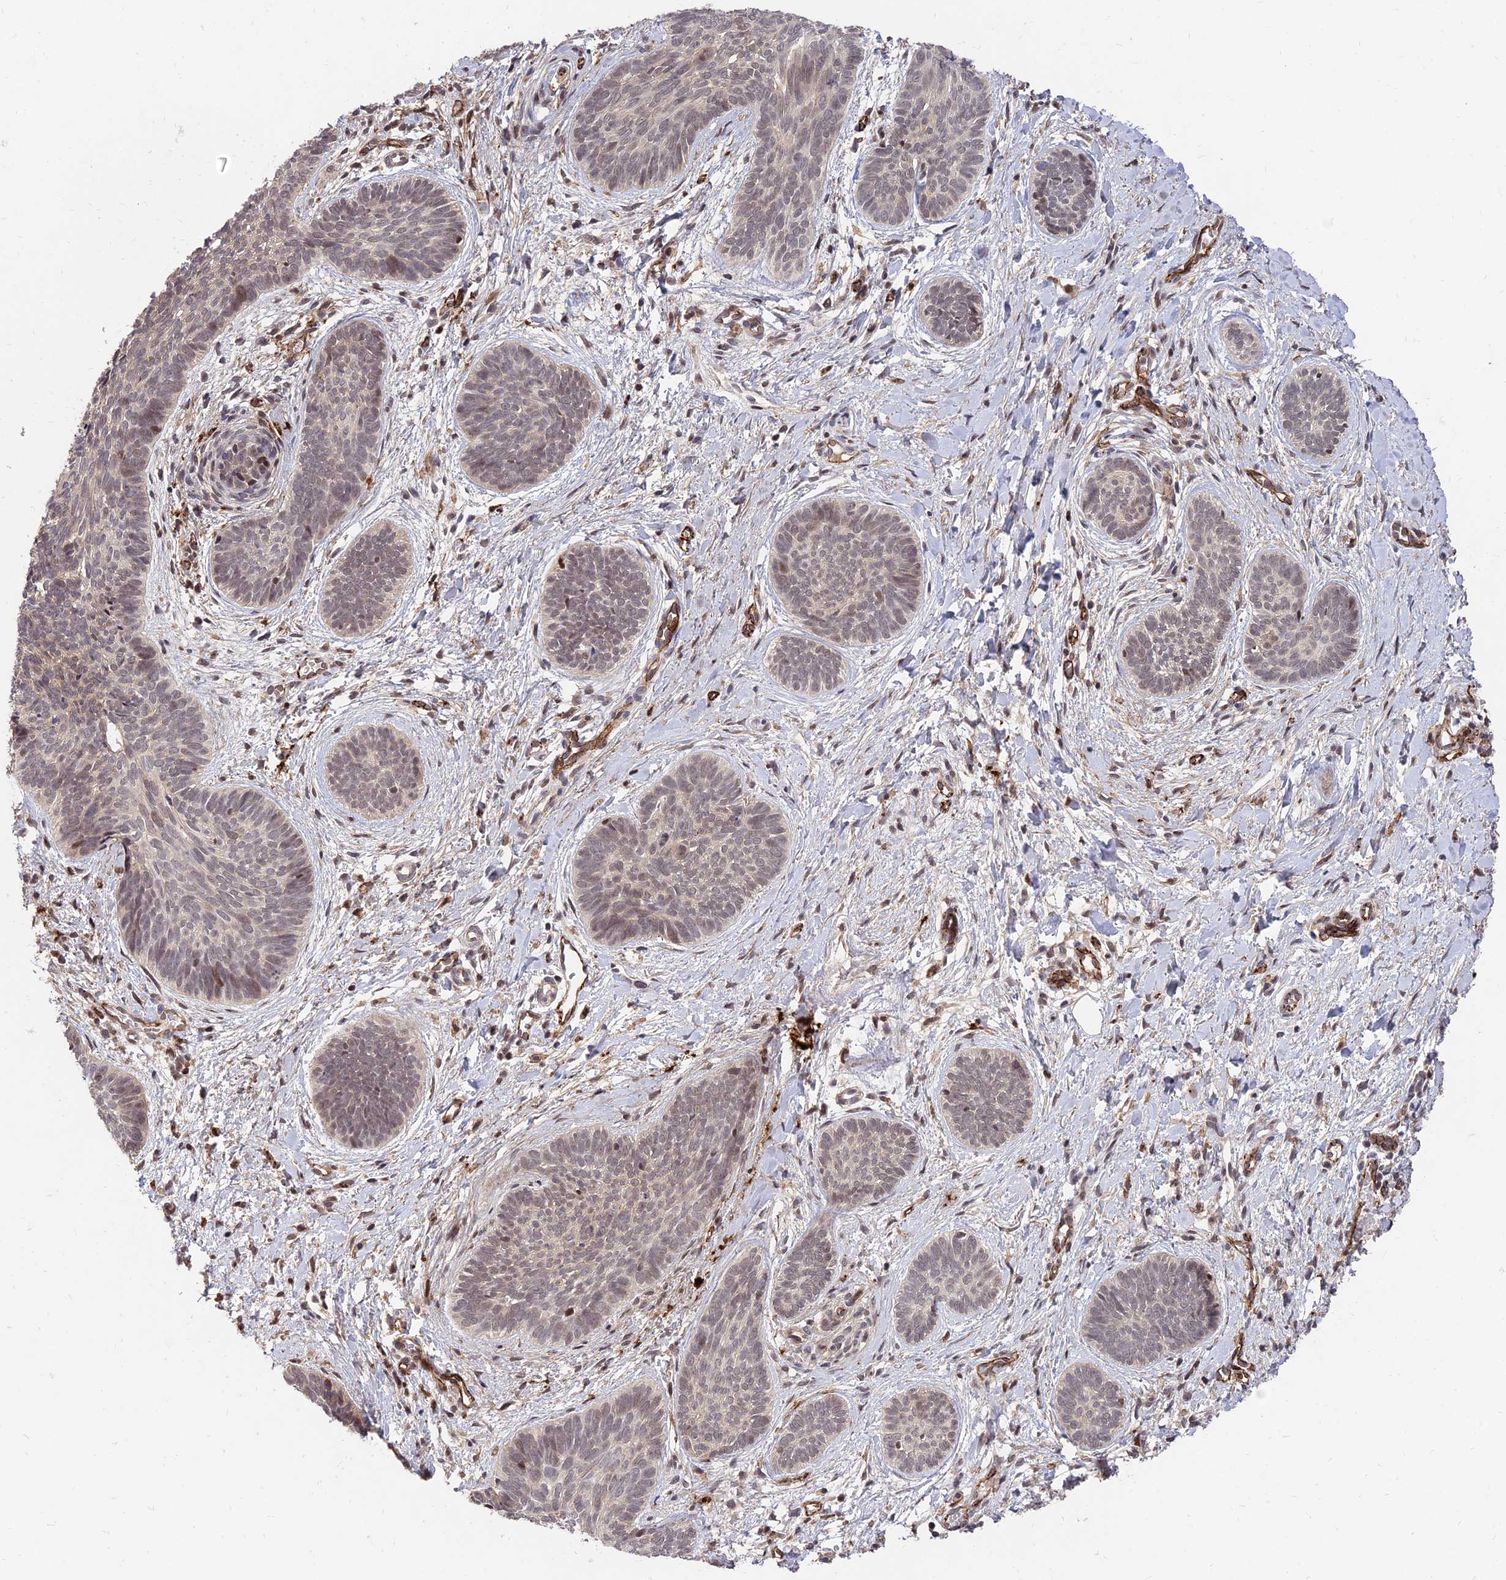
{"staining": {"intensity": "weak", "quantity": "25%-75%", "location": "nuclear"}, "tissue": "skin cancer", "cell_type": "Tumor cells", "image_type": "cancer", "snomed": [{"axis": "morphology", "description": "Basal cell carcinoma"}, {"axis": "topography", "description": "Skin"}], "caption": "Skin cancer stained for a protein exhibits weak nuclear positivity in tumor cells.", "gene": "ZNF85", "patient": {"sex": "female", "age": 81}}